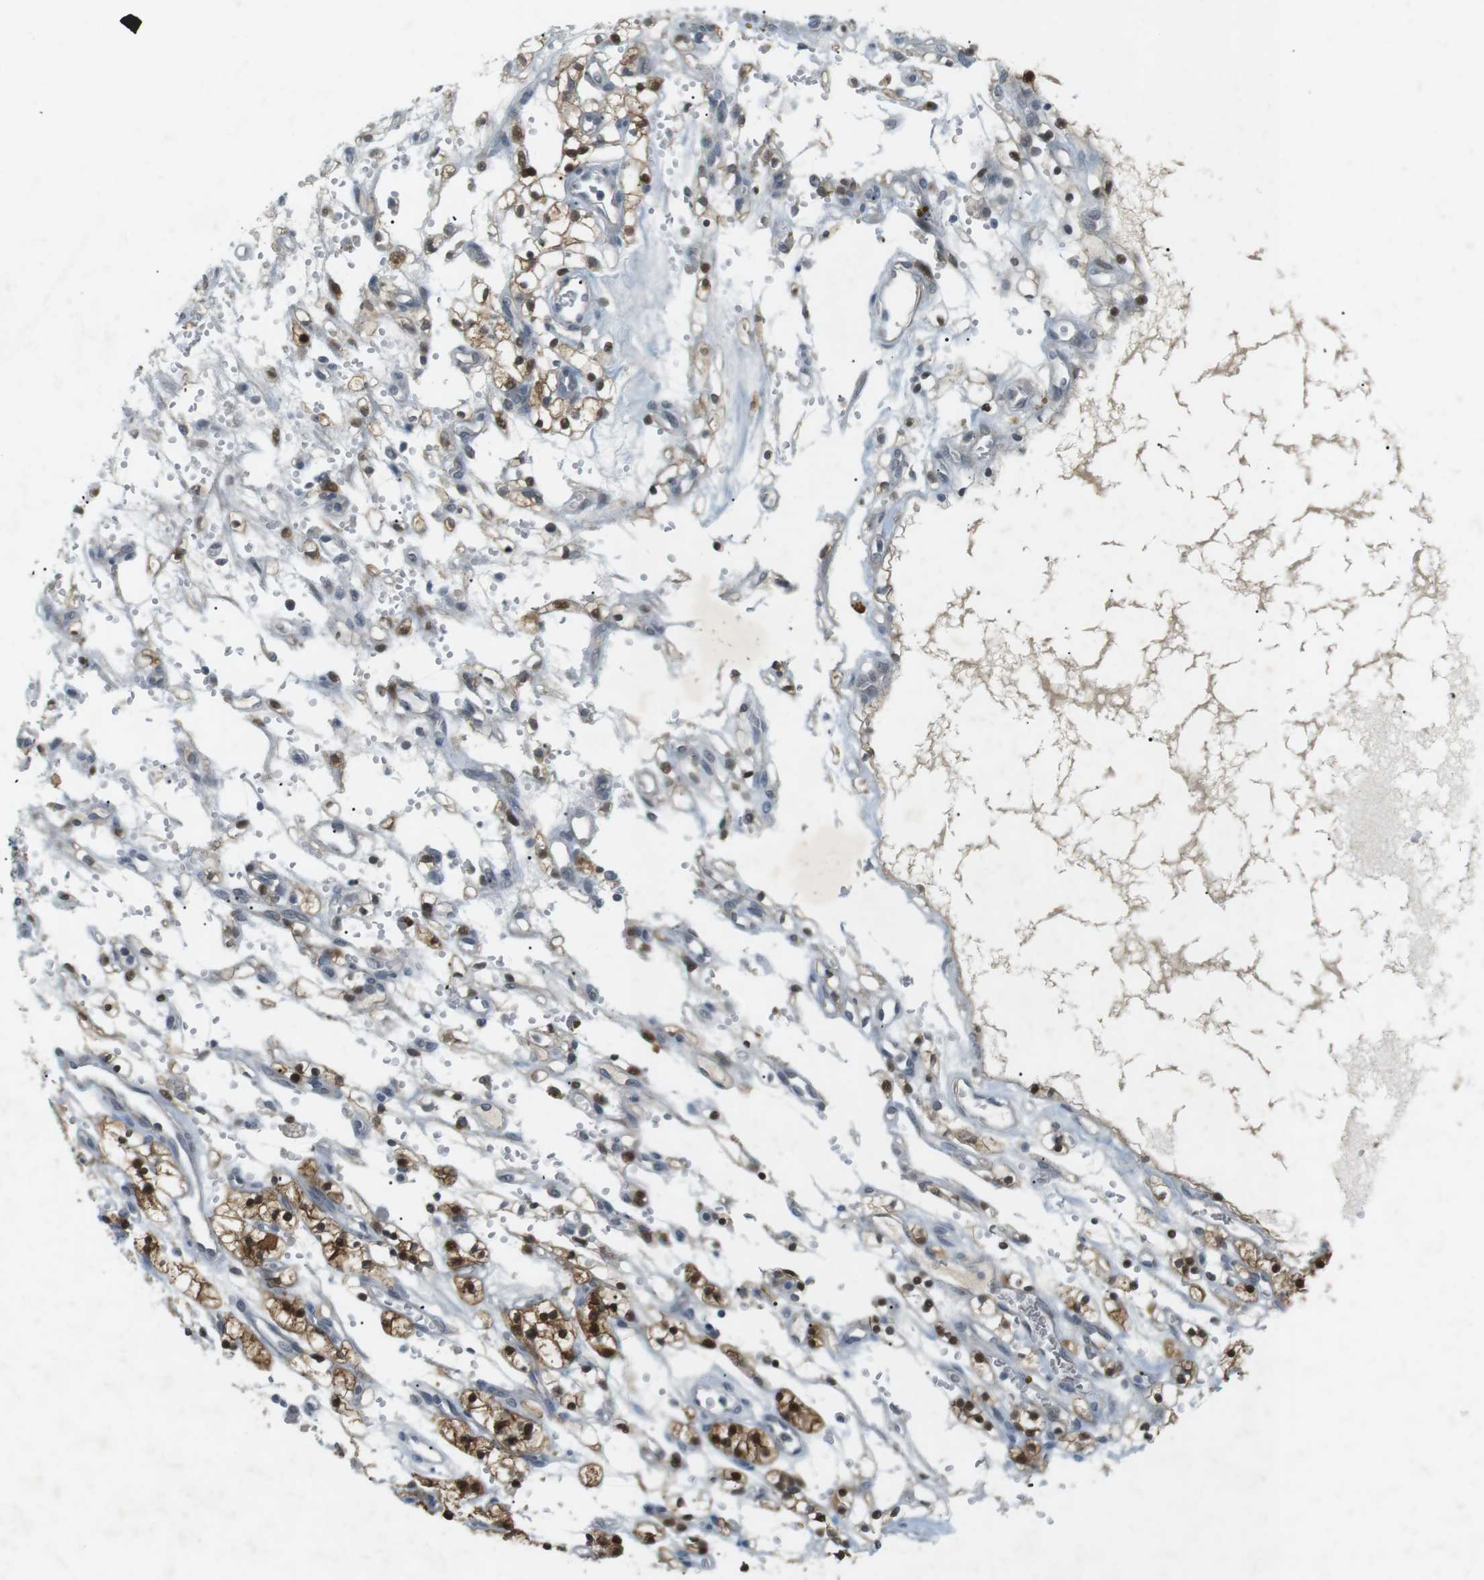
{"staining": {"intensity": "moderate", "quantity": ">75%", "location": "cytoplasmic/membranous,nuclear"}, "tissue": "renal cancer", "cell_type": "Tumor cells", "image_type": "cancer", "snomed": [{"axis": "morphology", "description": "Adenocarcinoma, NOS"}, {"axis": "topography", "description": "Kidney"}], "caption": "Renal cancer stained for a protein (brown) demonstrates moderate cytoplasmic/membranous and nuclear positive expression in about >75% of tumor cells.", "gene": "RTN3", "patient": {"sex": "female", "age": 57}}